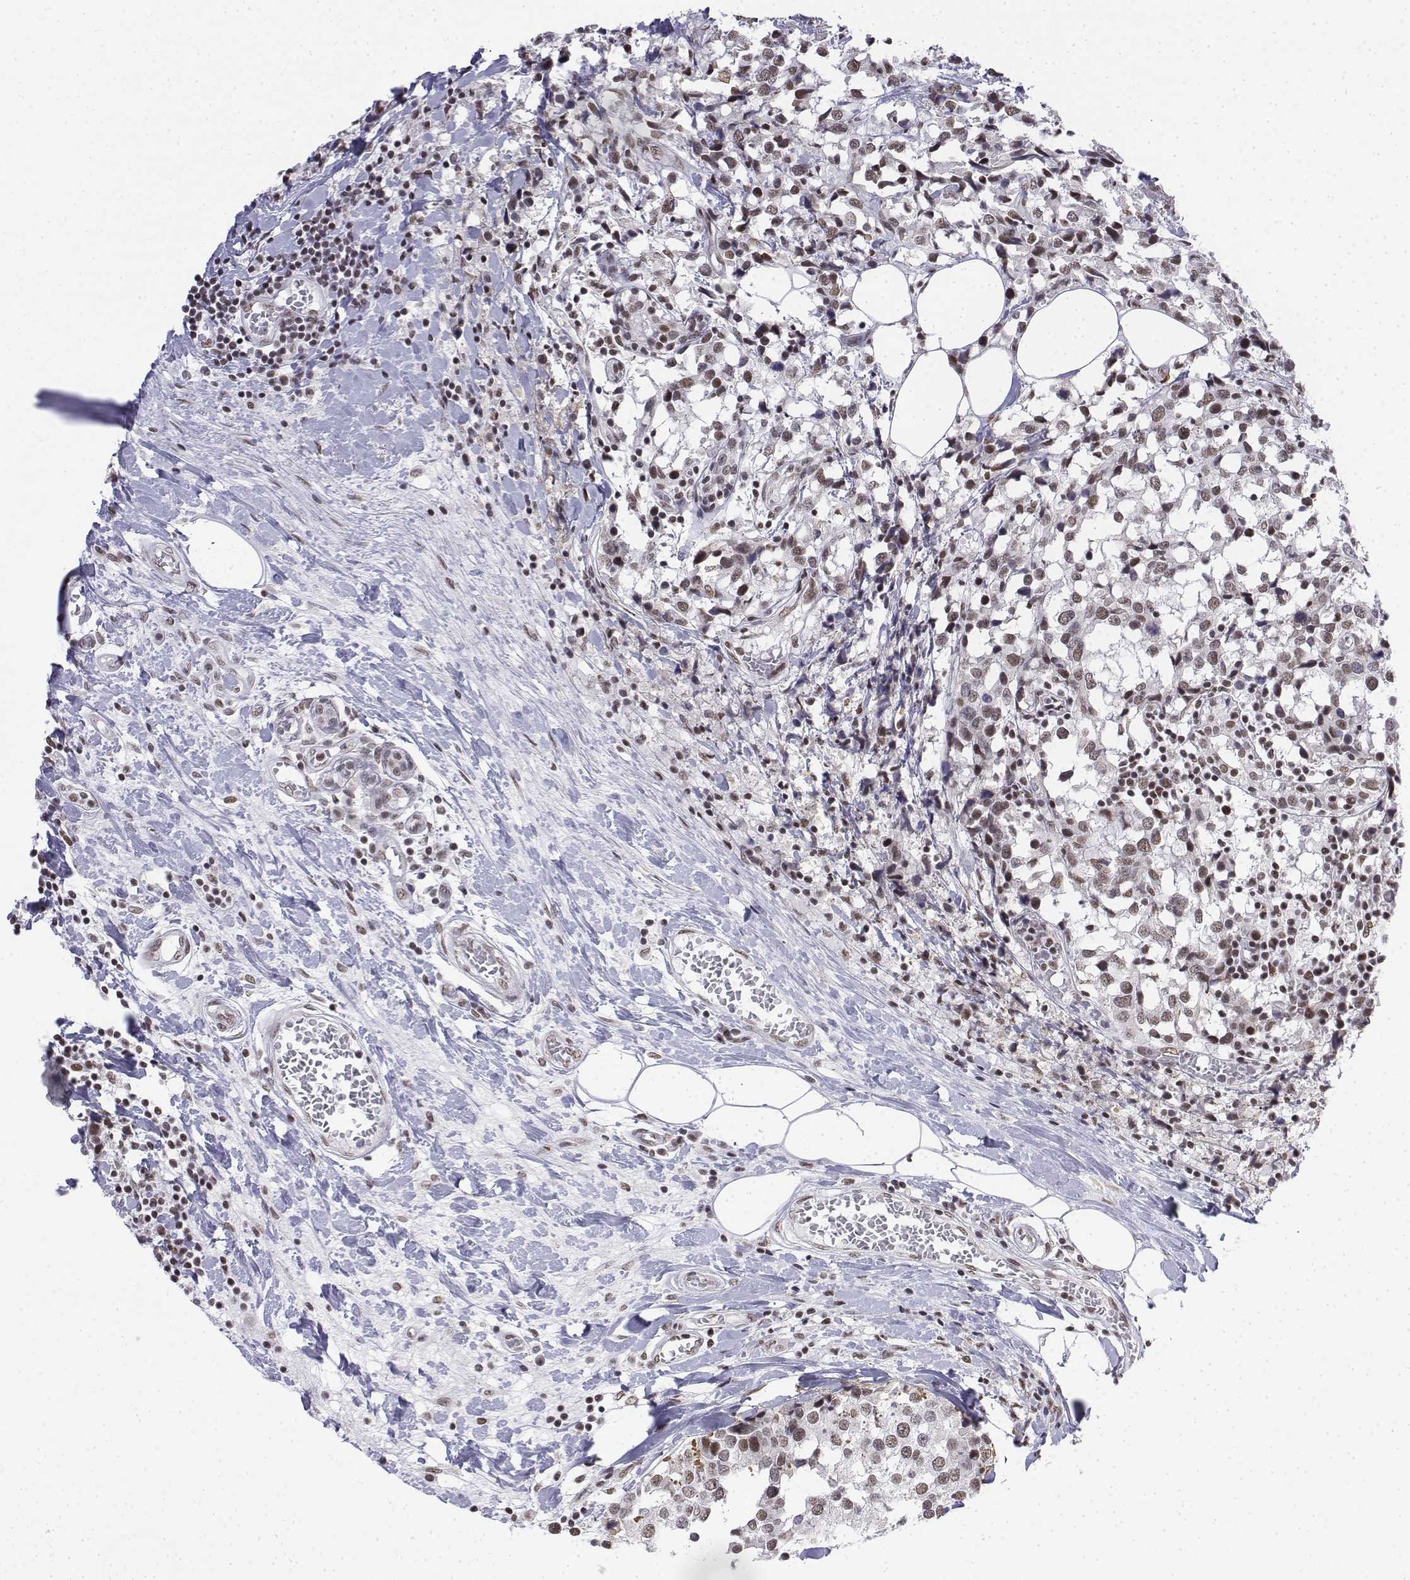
{"staining": {"intensity": "moderate", "quantity": ">75%", "location": "nuclear"}, "tissue": "breast cancer", "cell_type": "Tumor cells", "image_type": "cancer", "snomed": [{"axis": "morphology", "description": "Lobular carcinoma"}, {"axis": "topography", "description": "Breast"}], "caption": "High-power microscopy captured an immunohistochemistry histopathology image of lobular carcinoma (breast), revealing moderate nuclear positivity in approximately >75% of tumor cells. (Stains: DAB in brown, nuclei in blue, Microscopy: brightfield microscopy at high magnification).", "gene": "SETD1A", "patient": {"sex": "female", "age": 59}}